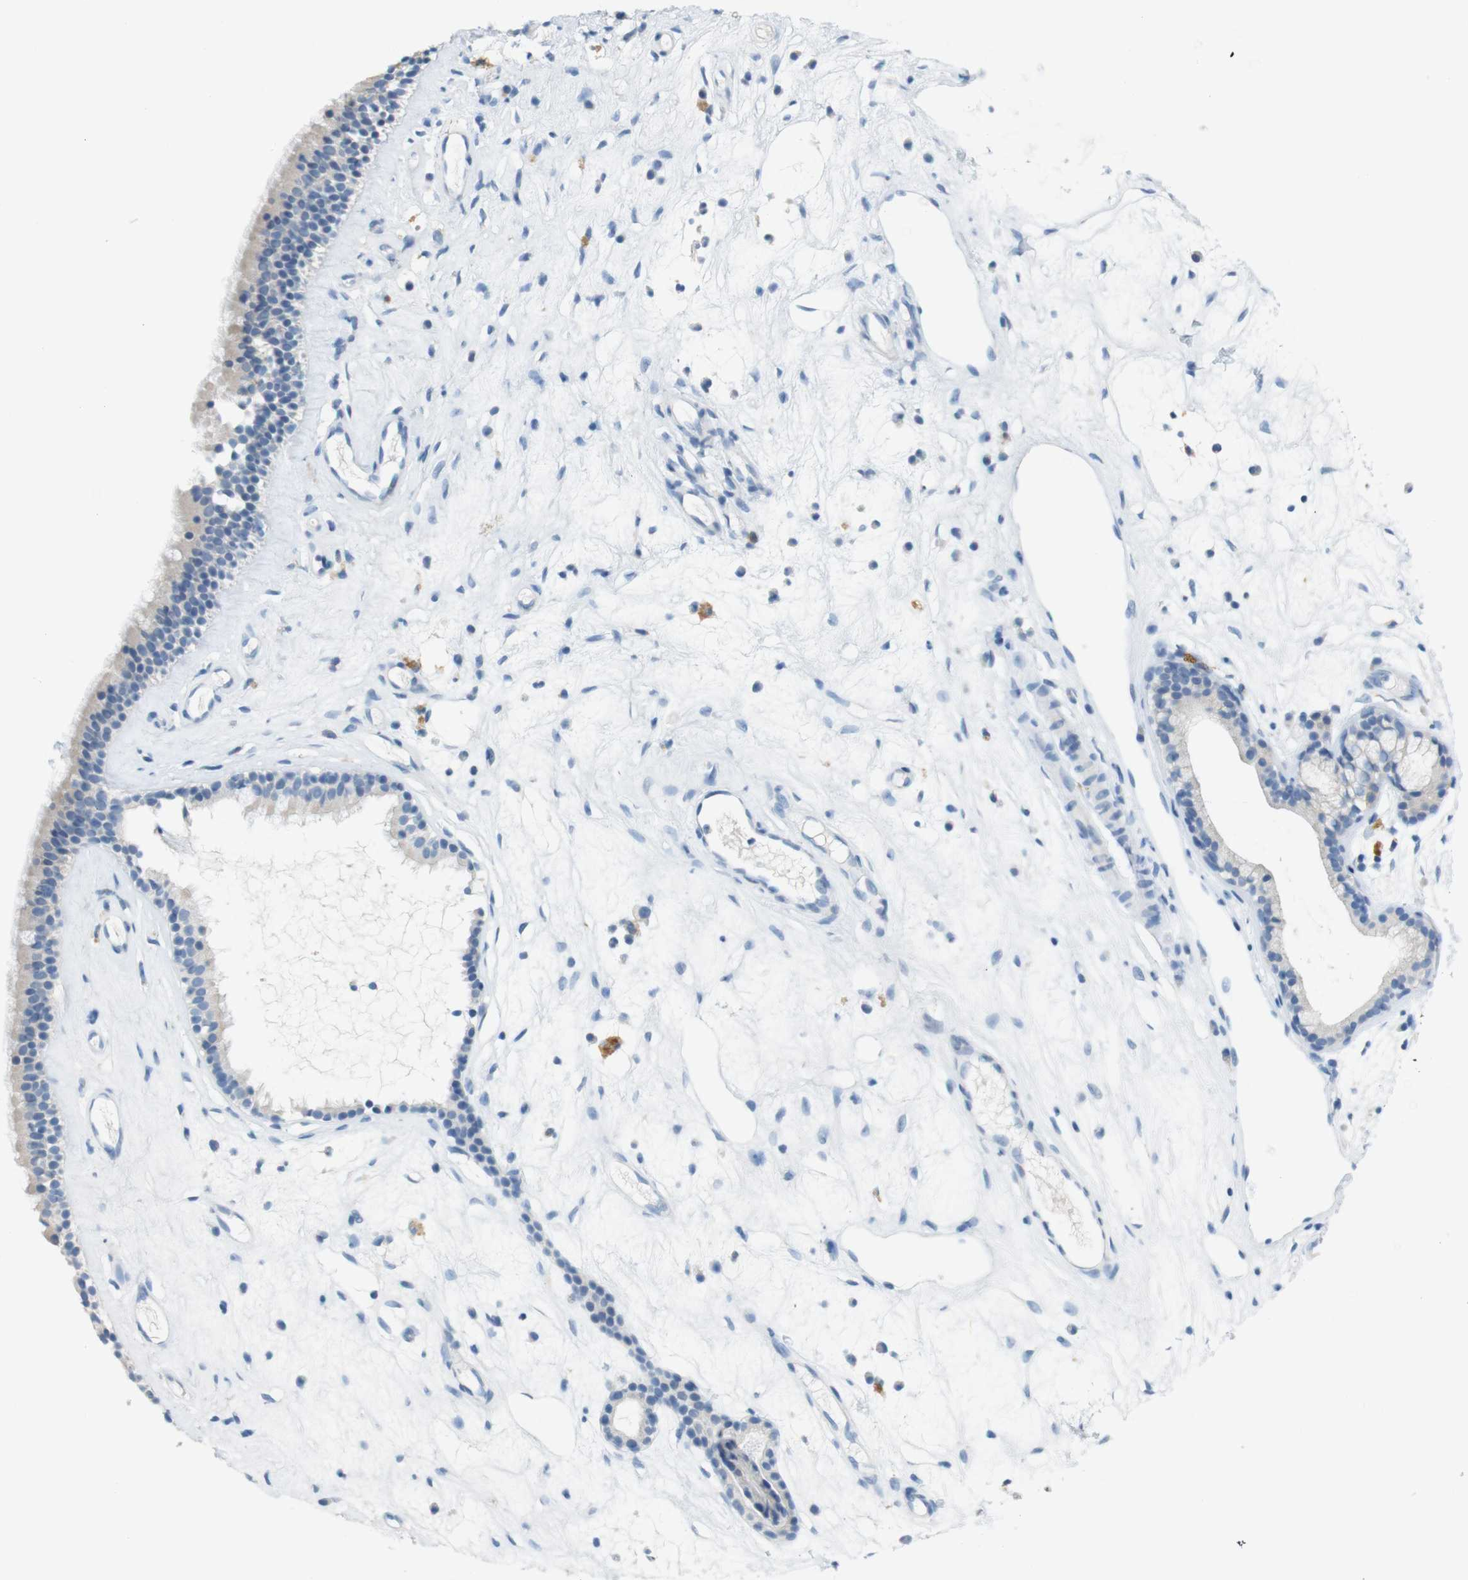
{"staining": {"intensity": "negative", "quantity": "none", "location": "none"}, "tissue": "nasopharynx", "cell_type": "Respiratory epithelial cells", "image_type": "normal", "snomed": [{"axis": "morphology", "description": "Normal tissue, NOS"}, {"axis": "morphology", "description": "Inflammation, NOS"}, {"axis": "topography", "description": "Nasopharynx"}], "caption": "This image is of benign nasopharynx stained with IHC to label a protein in brown with the nuclei are counter-stained blue. There is no staining in respiratory epithelial cells.", "gene": "LRRK2", "patient": {"sex": "male", "age": 29}}